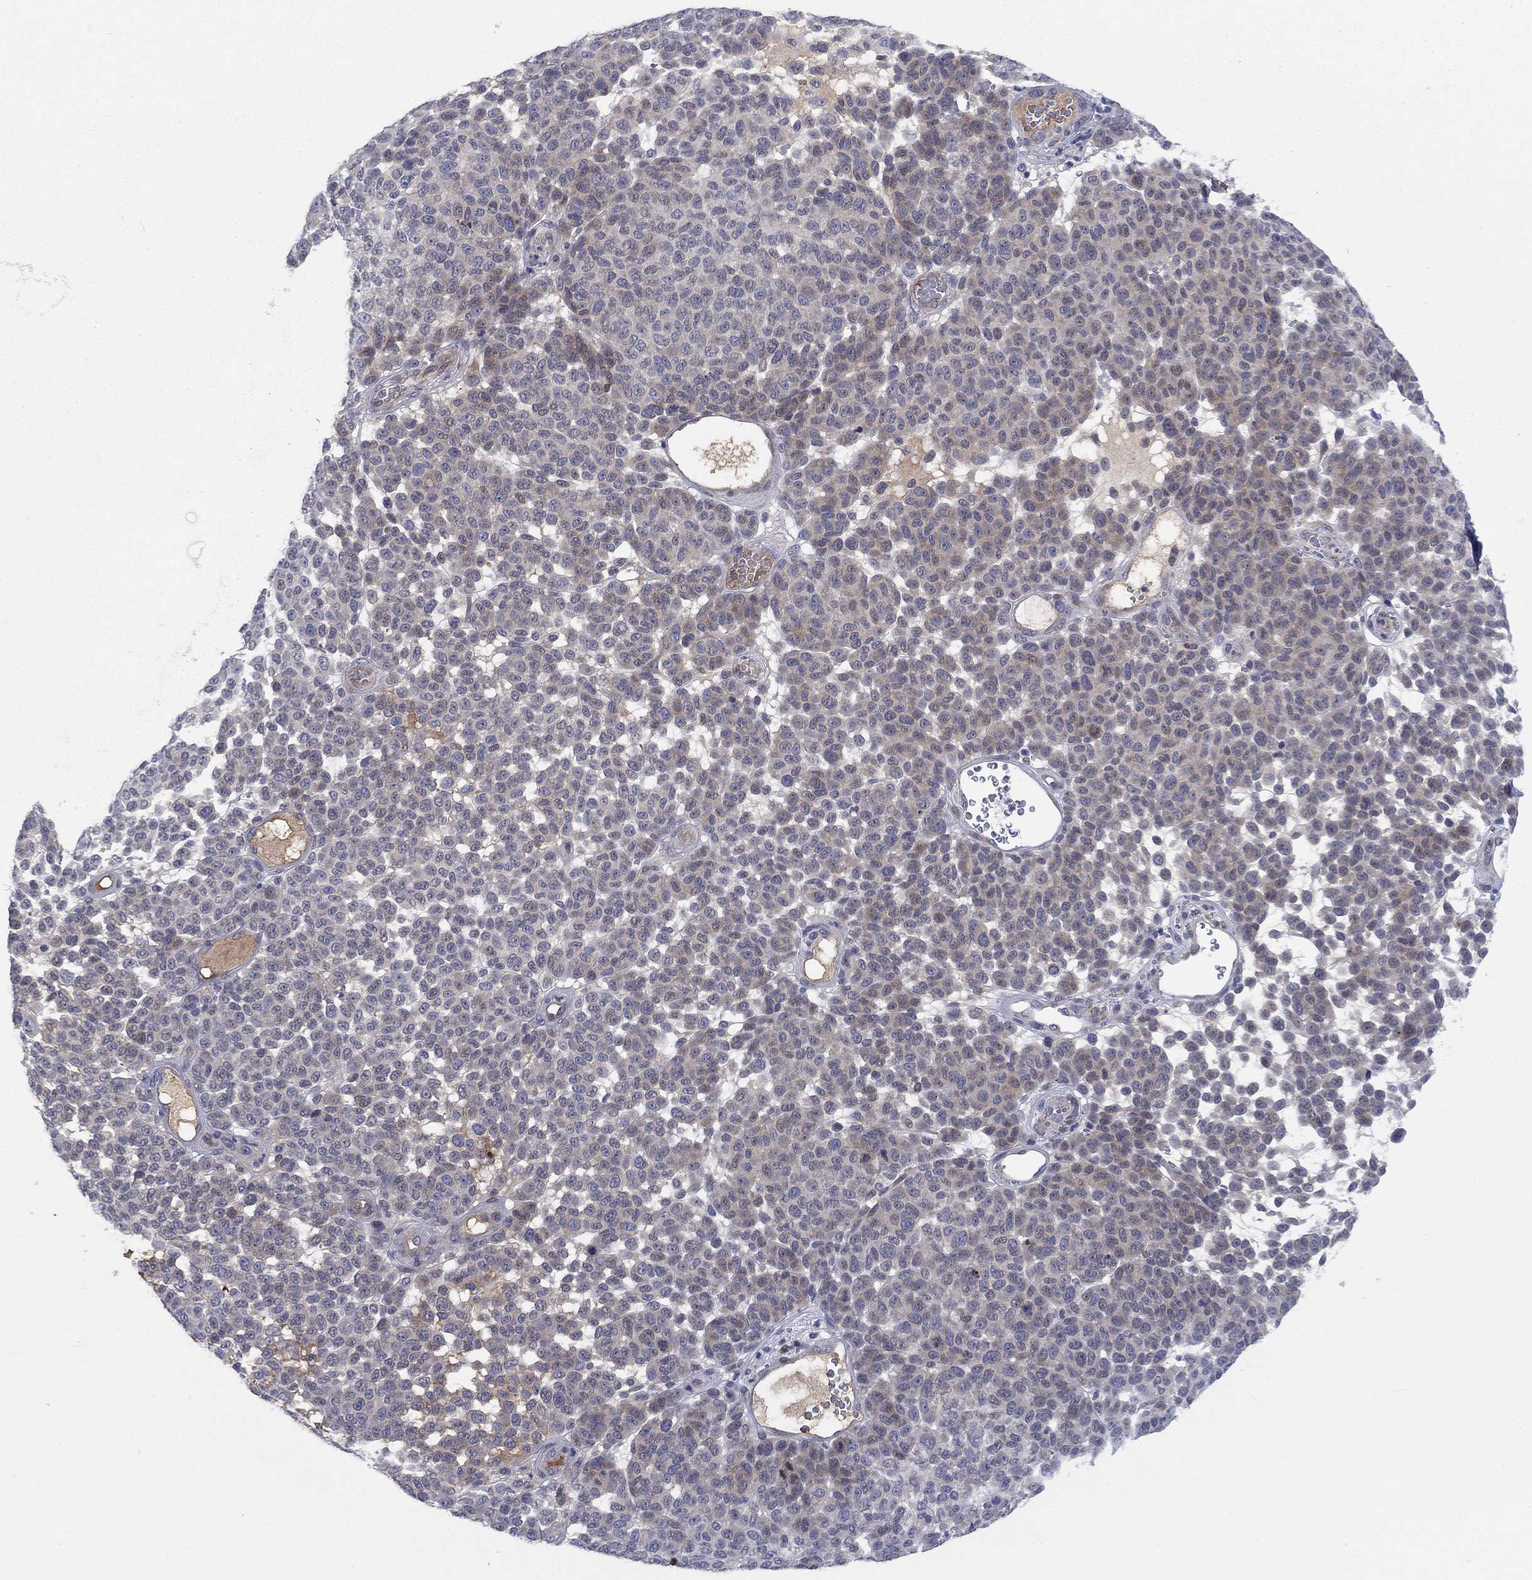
{"staining": {"intensity": "negative", "quantity": "none", "location": "none"}, "tissue": "melanoma", "cell_type": "Tumor cells", "image_type": "cancer", "snomed": [{"axis": "morphology", "description": "Malignant melanoma, NOS"}, {"axis": "topography", "description": "Skin"}], "caption": "Protein analysis of malignant melanoma exhibits no significant positivity in tumor cells.", "gene": "CETN3", "patient": {"sex": "male", "age": 59}}